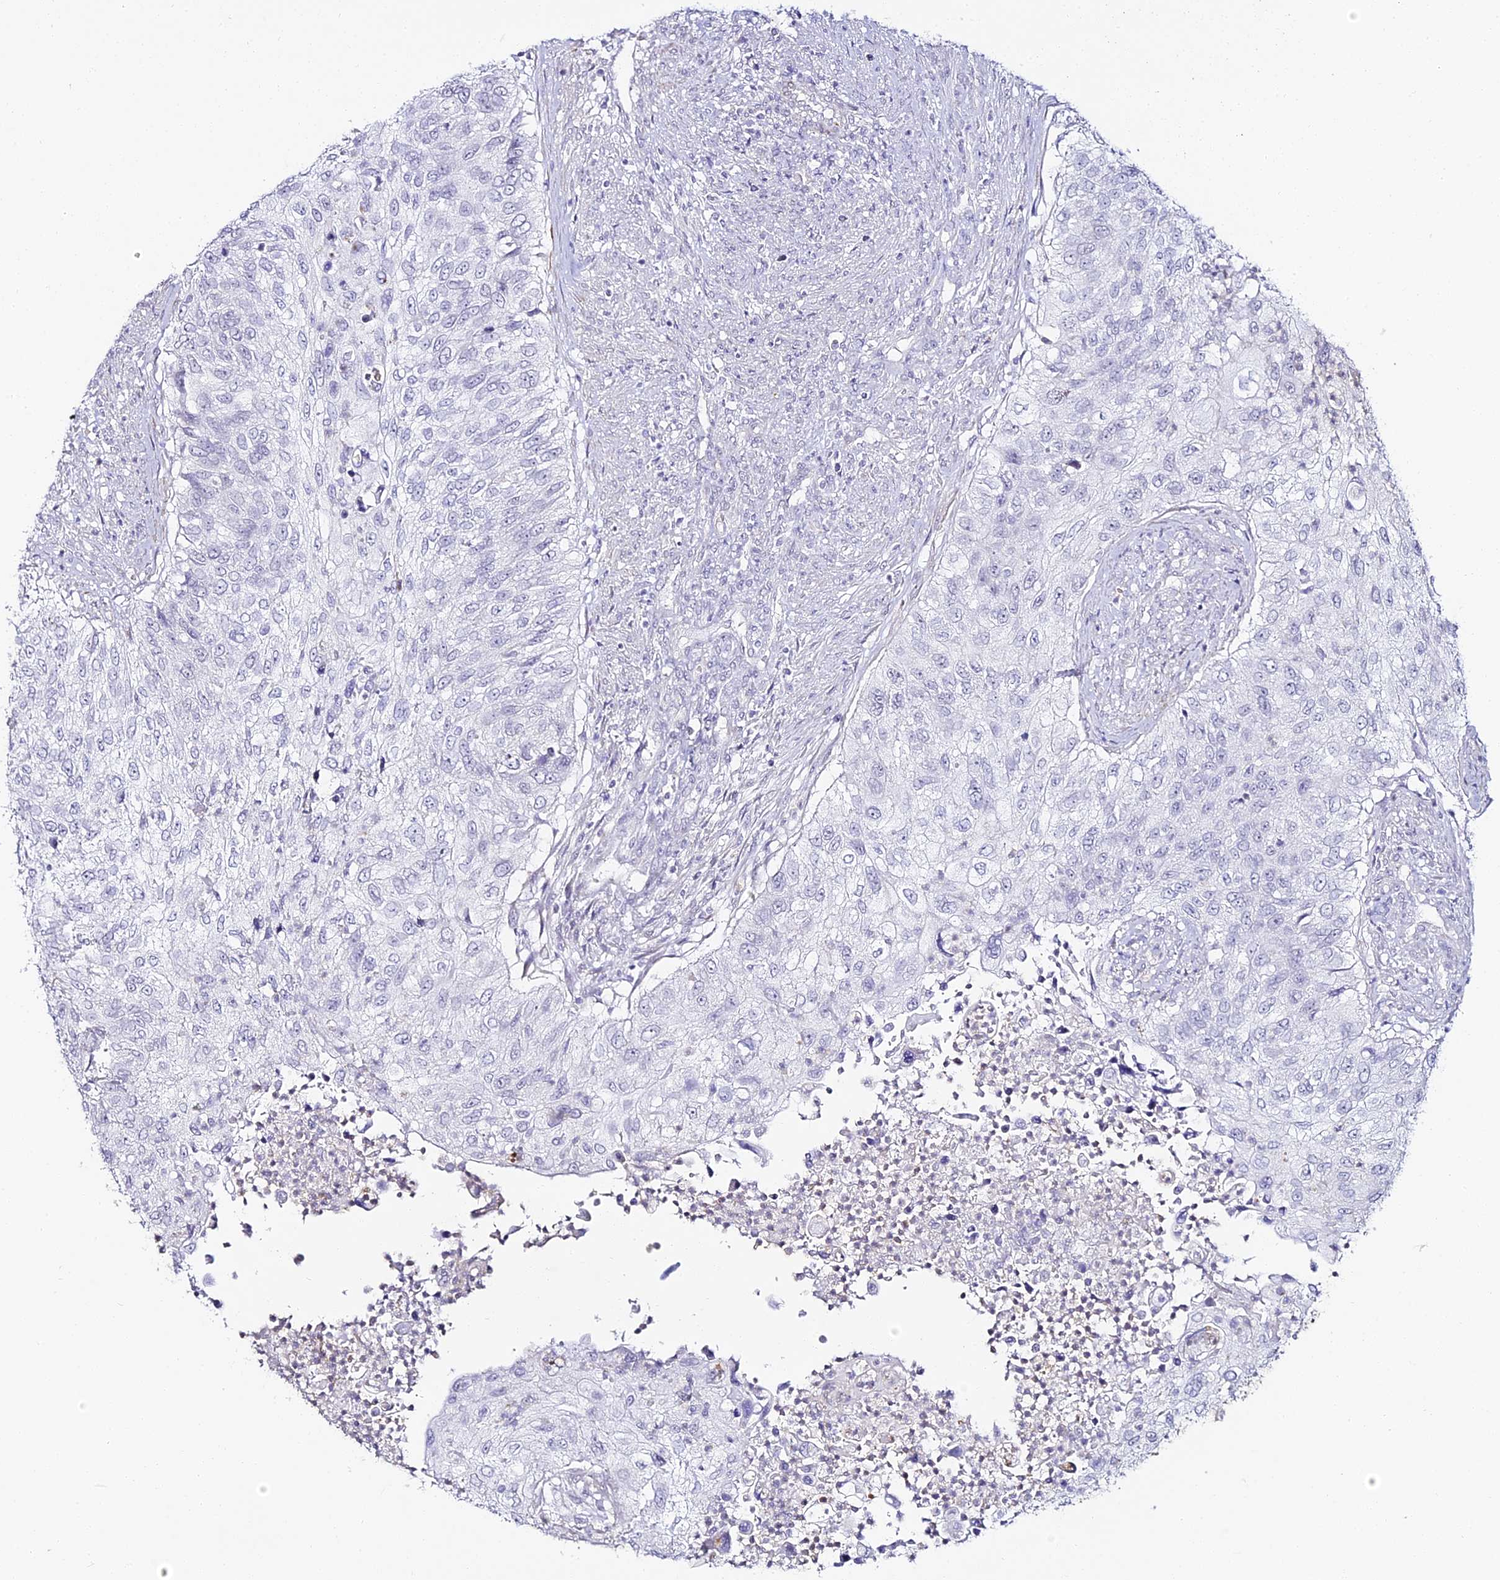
{"staining": {"intensity": "negative", "quantity": "none", "location": "none"}, "tissue": "urothelial cancer", "cell_type": "Tumor cells", "image_type": "cancer", "snomed": [{"axis": "morphology", "description": "Urothelial carcinoma, High grade"}, {"axis": "topography", "description": "Urinary bladder"}], "caption": "The immunohistochemistry photomicrograph has no significant positivity in tumor cells of urothelial cancer tissue. (Stains: DAB (3,3'-diaminobenzidine) IHC with hematoxylin counter stain, Microscopy: brightfield microscopy at high magnification).", "gene": "ALPG", "patient": {"sex": "female", "age": 60}}